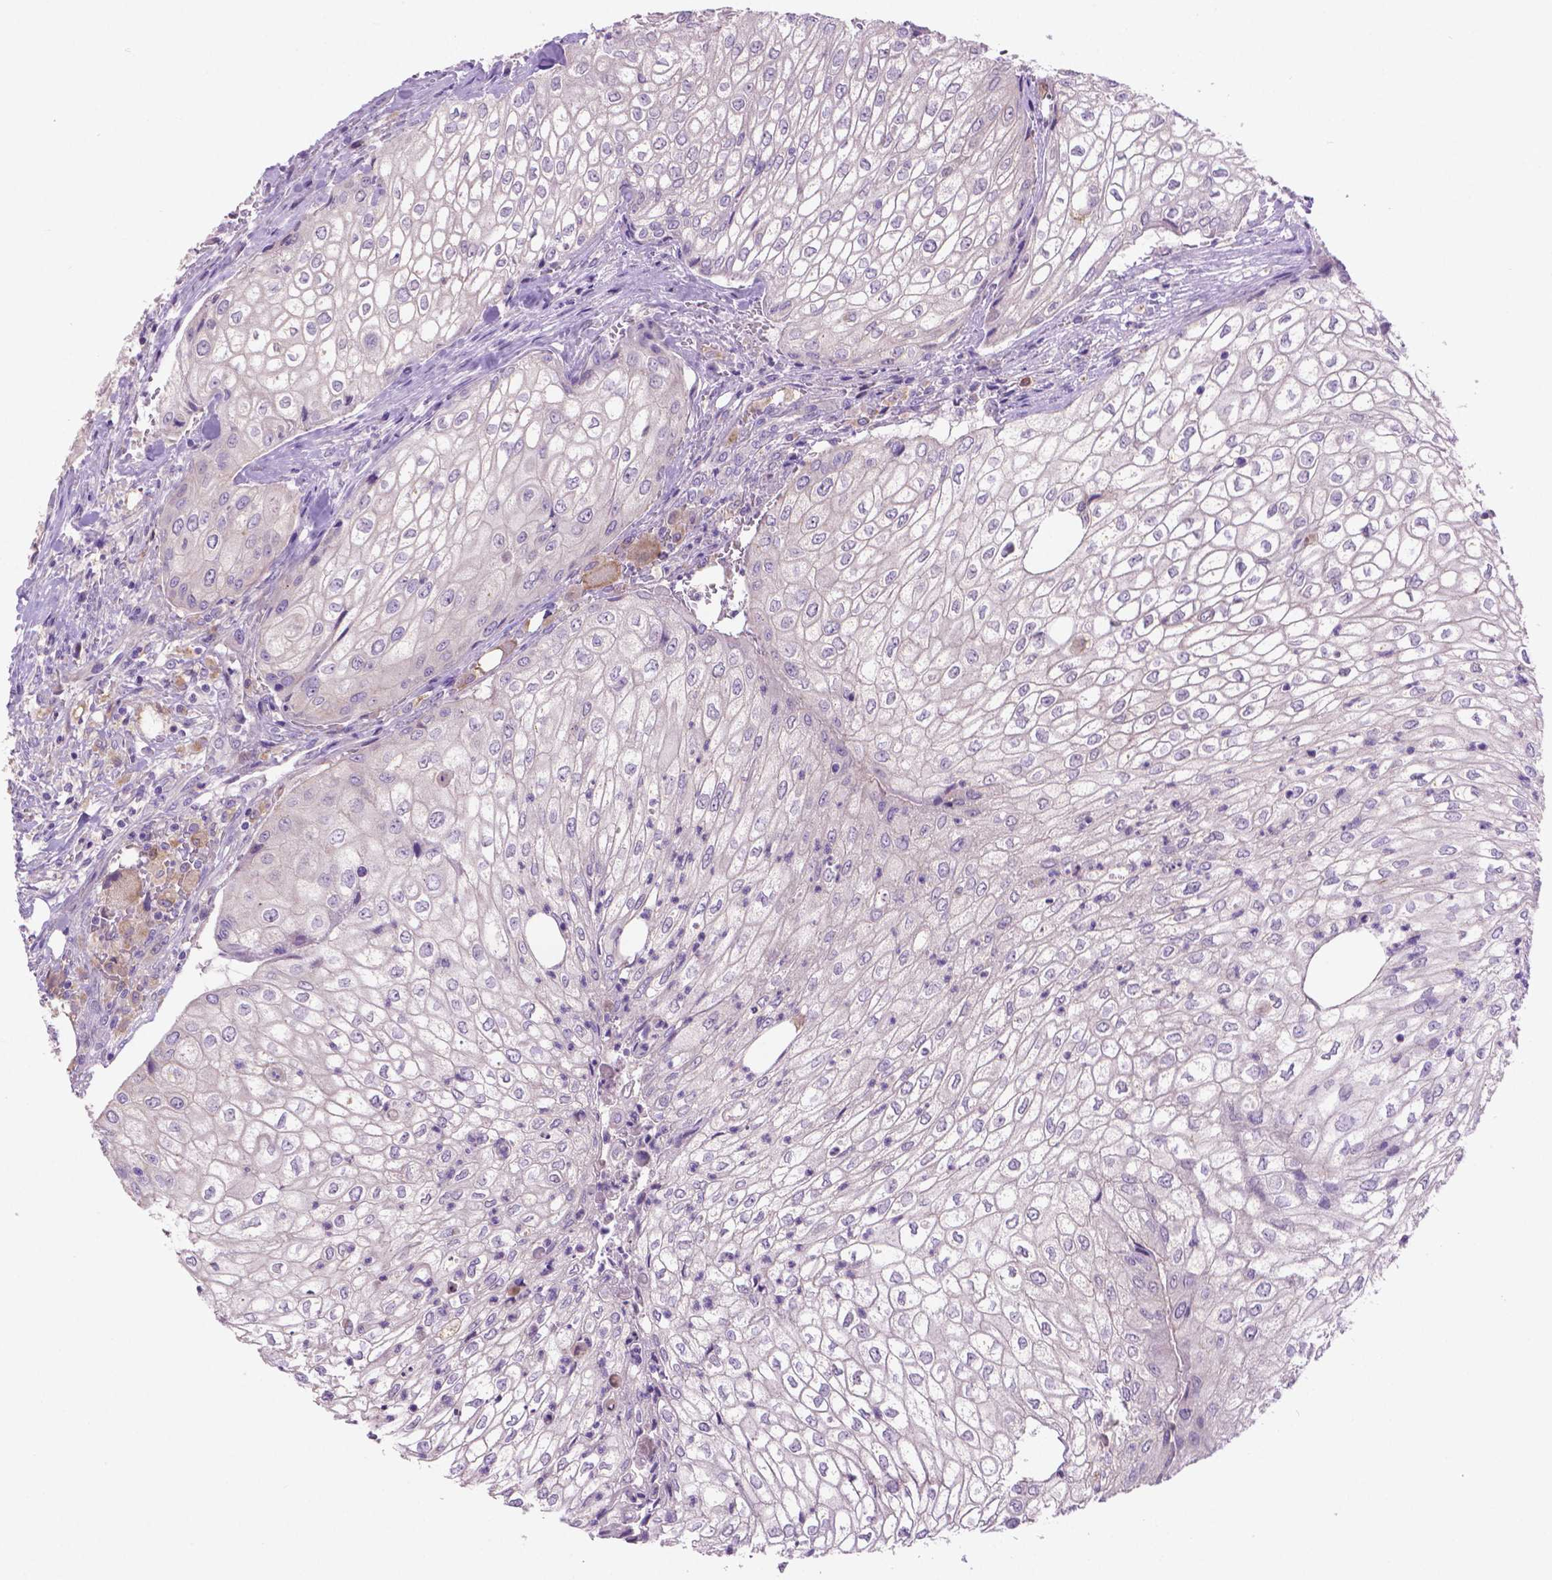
{"staining": {"intensity": "negative", "quantity": "none", "location": "none"}, "tissue": "urothelial cancer", "cell_type": "Tumor cells", "image_type": "cancer", "snomed": [{"axis": "morphology", "description": "Urothelial carcinoma, High grade"}, {"axis": "topography", "description": "Urinary bladder"}], "caption": "The photomicrograph shows no staining of tumor cells in urothelial carcinoma (high-grade).", "gene": "CDH7", "patient": {"sex": "male", "age": 62}}